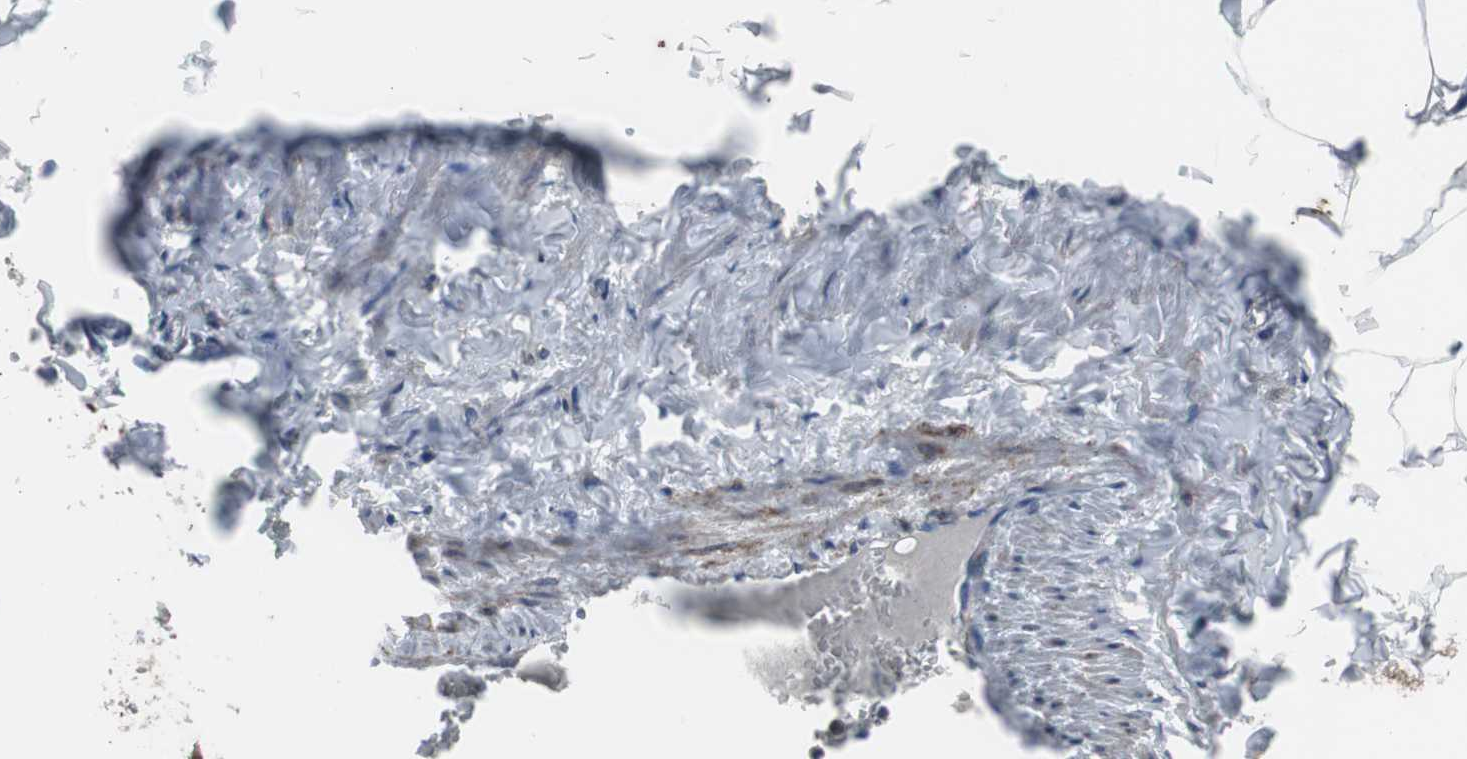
{"staining": {"intensity": "negative", "quantity": "none", "location": "none"}, "tissue": "adipose tissue", "cell_type": "Adipocytes", "image_type": "normal", "snomed": [{"axis": "morphology", "description": "Normal tissue, NOS"}, {"axis": "topography", "description": "Vascular tissue"}], "caption": "A high-resolution image shows immunohistochemistry (IHC) staining of normal adipose tissue, which shows no significant expression in adipocytes.", "gene": "CRADD", "patient": {"sex": "male", "age": 41}}